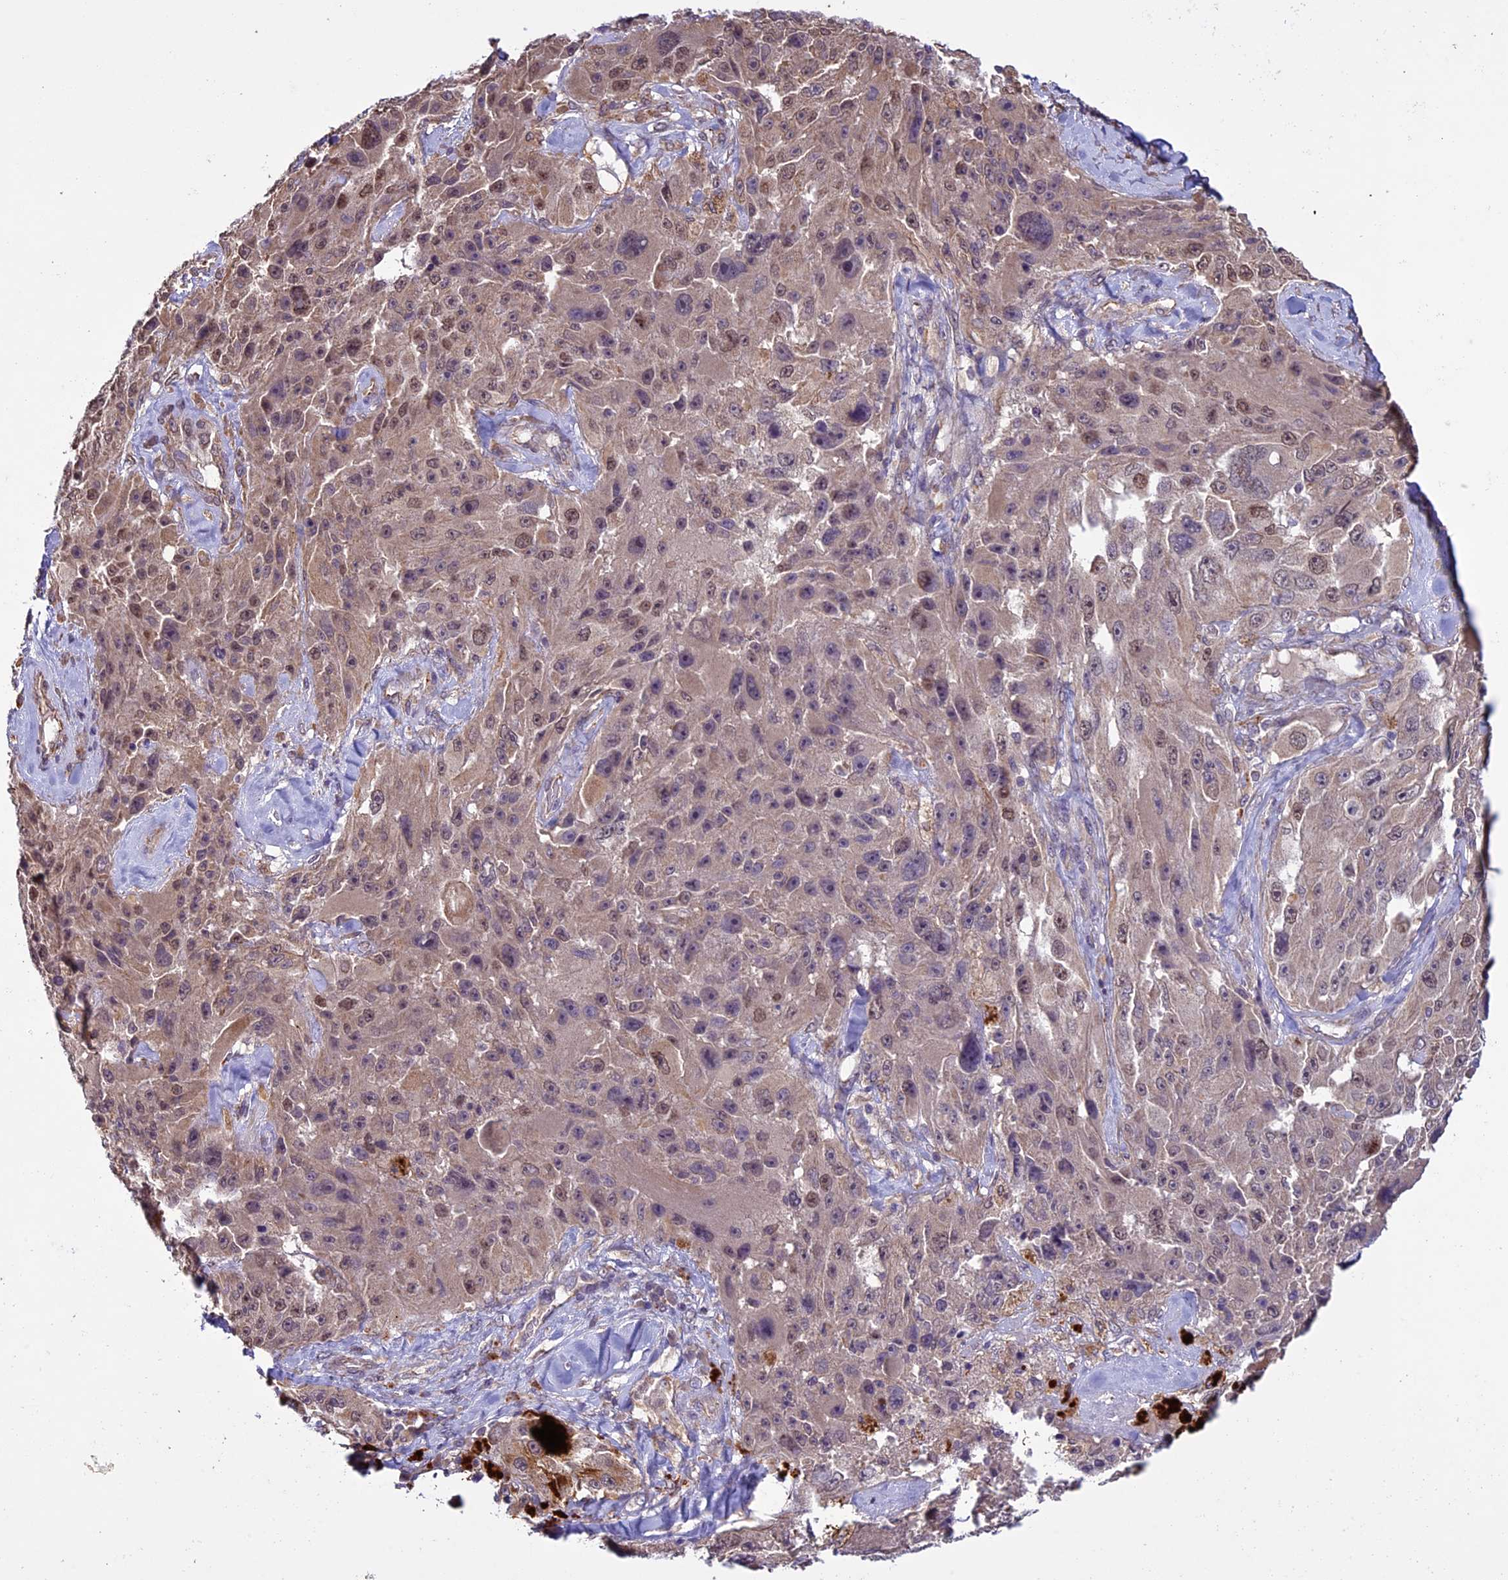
{"staining": {"intensity": "moderate", "quantity": "25%-75%", "location": "nuclear"}, "tissue": "melanoma", "cell_type": "Tumor cells", "image_type": "cancer", "snomed": [{"axis": "morphology", "description": "Malignant melanoma, Metastatic site"}, {"axis": "topography", "description": "Lymph node"}], "caption": "Malignant melanoma (metastatic site) stained with immunohistochemistry (IHC) reveals moderate nuclear expression in about 25%-75% of tumor cells. Immunohistochemistry stains the protein in brown and the nuclei are stained blue.", "gene": "C3orf70", "patient": {"sex": "male", "age": 62}}